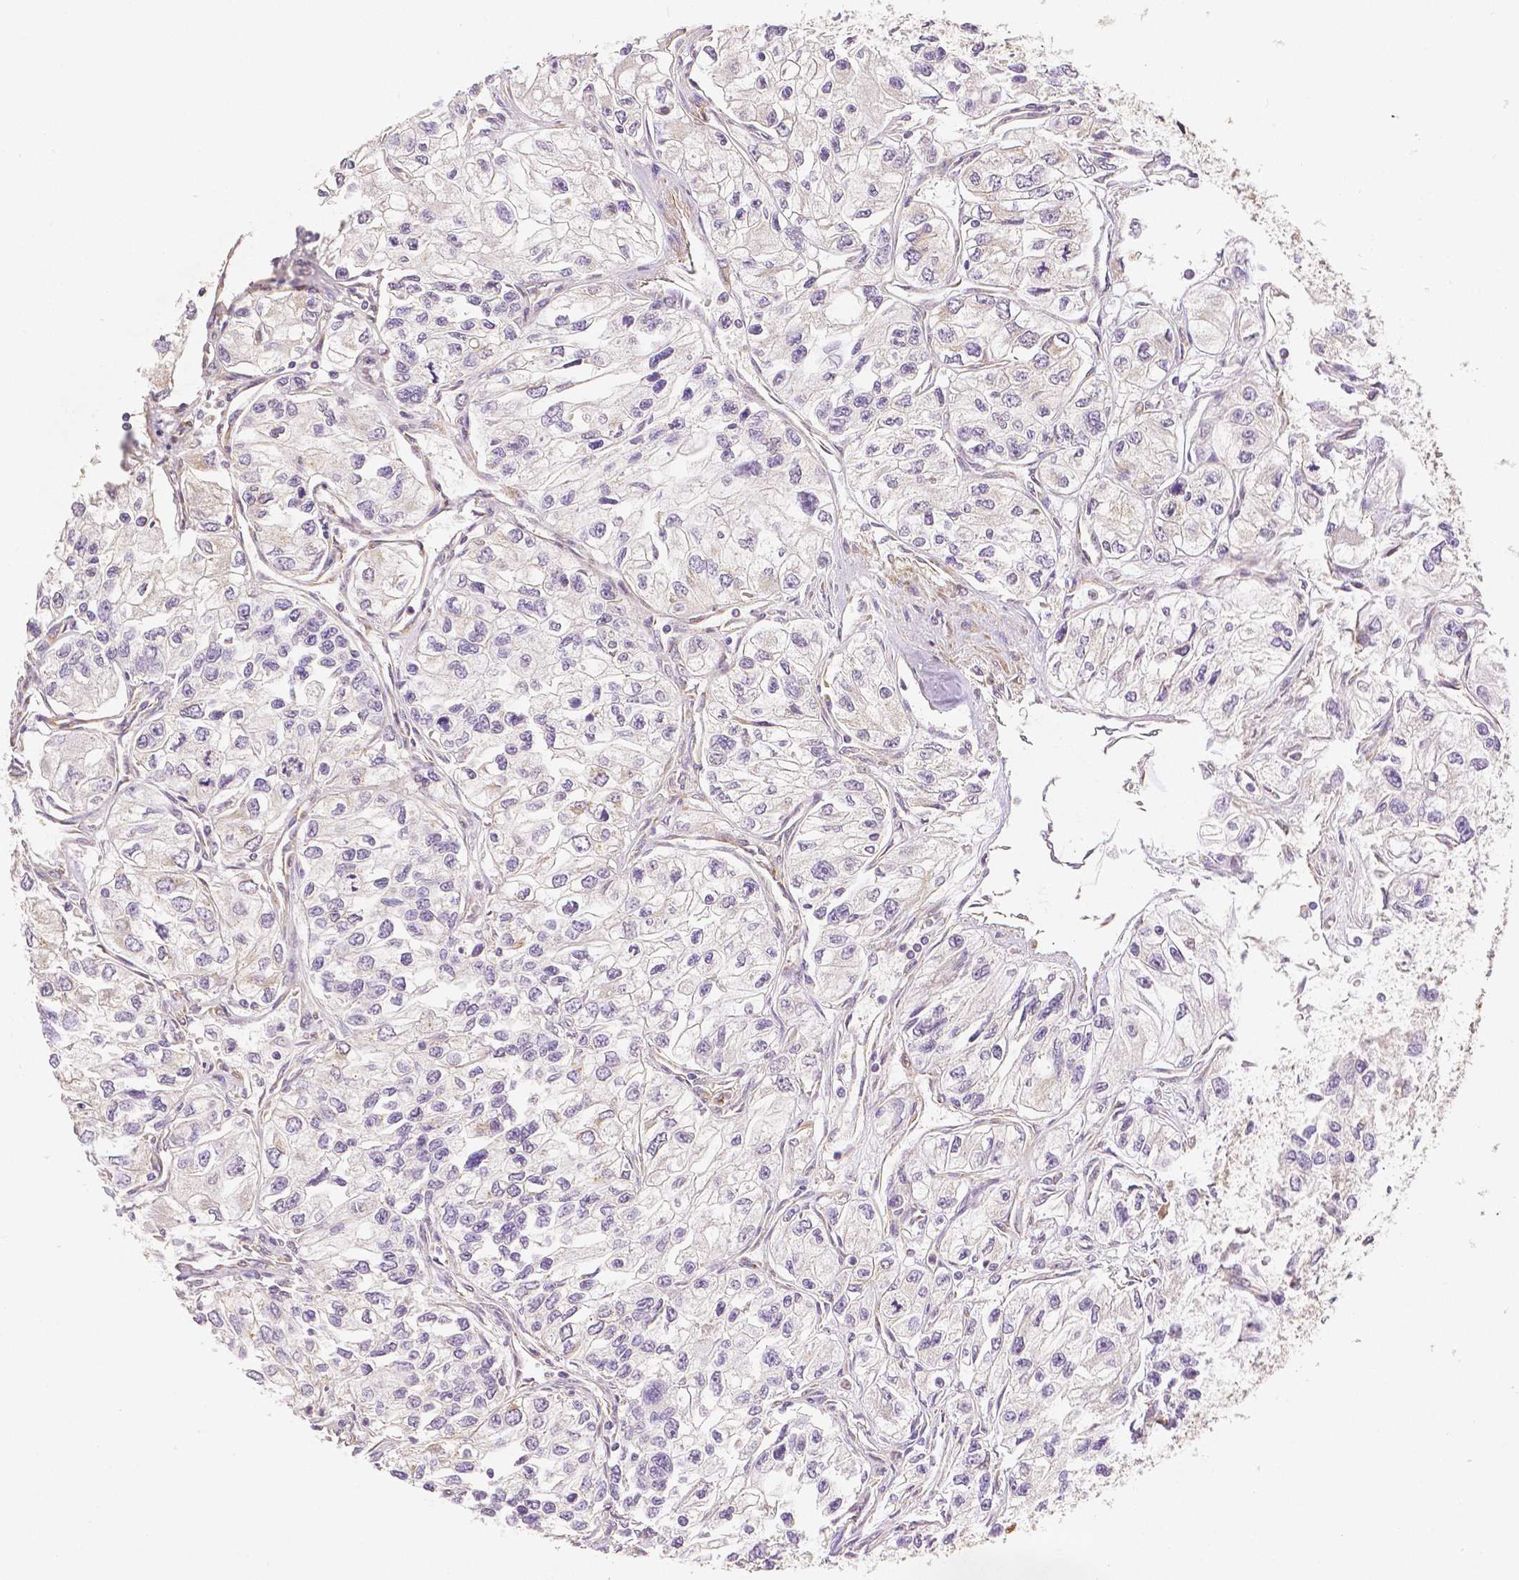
{"staining": {"intensity": "negative", "quantity": "none", "location": "none"}, "tissue": "renal cancer", "cell_type": "Tumor cells", "image_type": "cancer", "snomed": [{"axis": "morphology", "description": "Adenocarcinoma, NOS"}, {"axis": "topography", "description": "Kidney"}], "caption": "An image of human adenocarcinoma (renal) is negative for staining in tumor cells.", "gene": "RHOT1", "patient": {"sex": "female", "age": 59}}